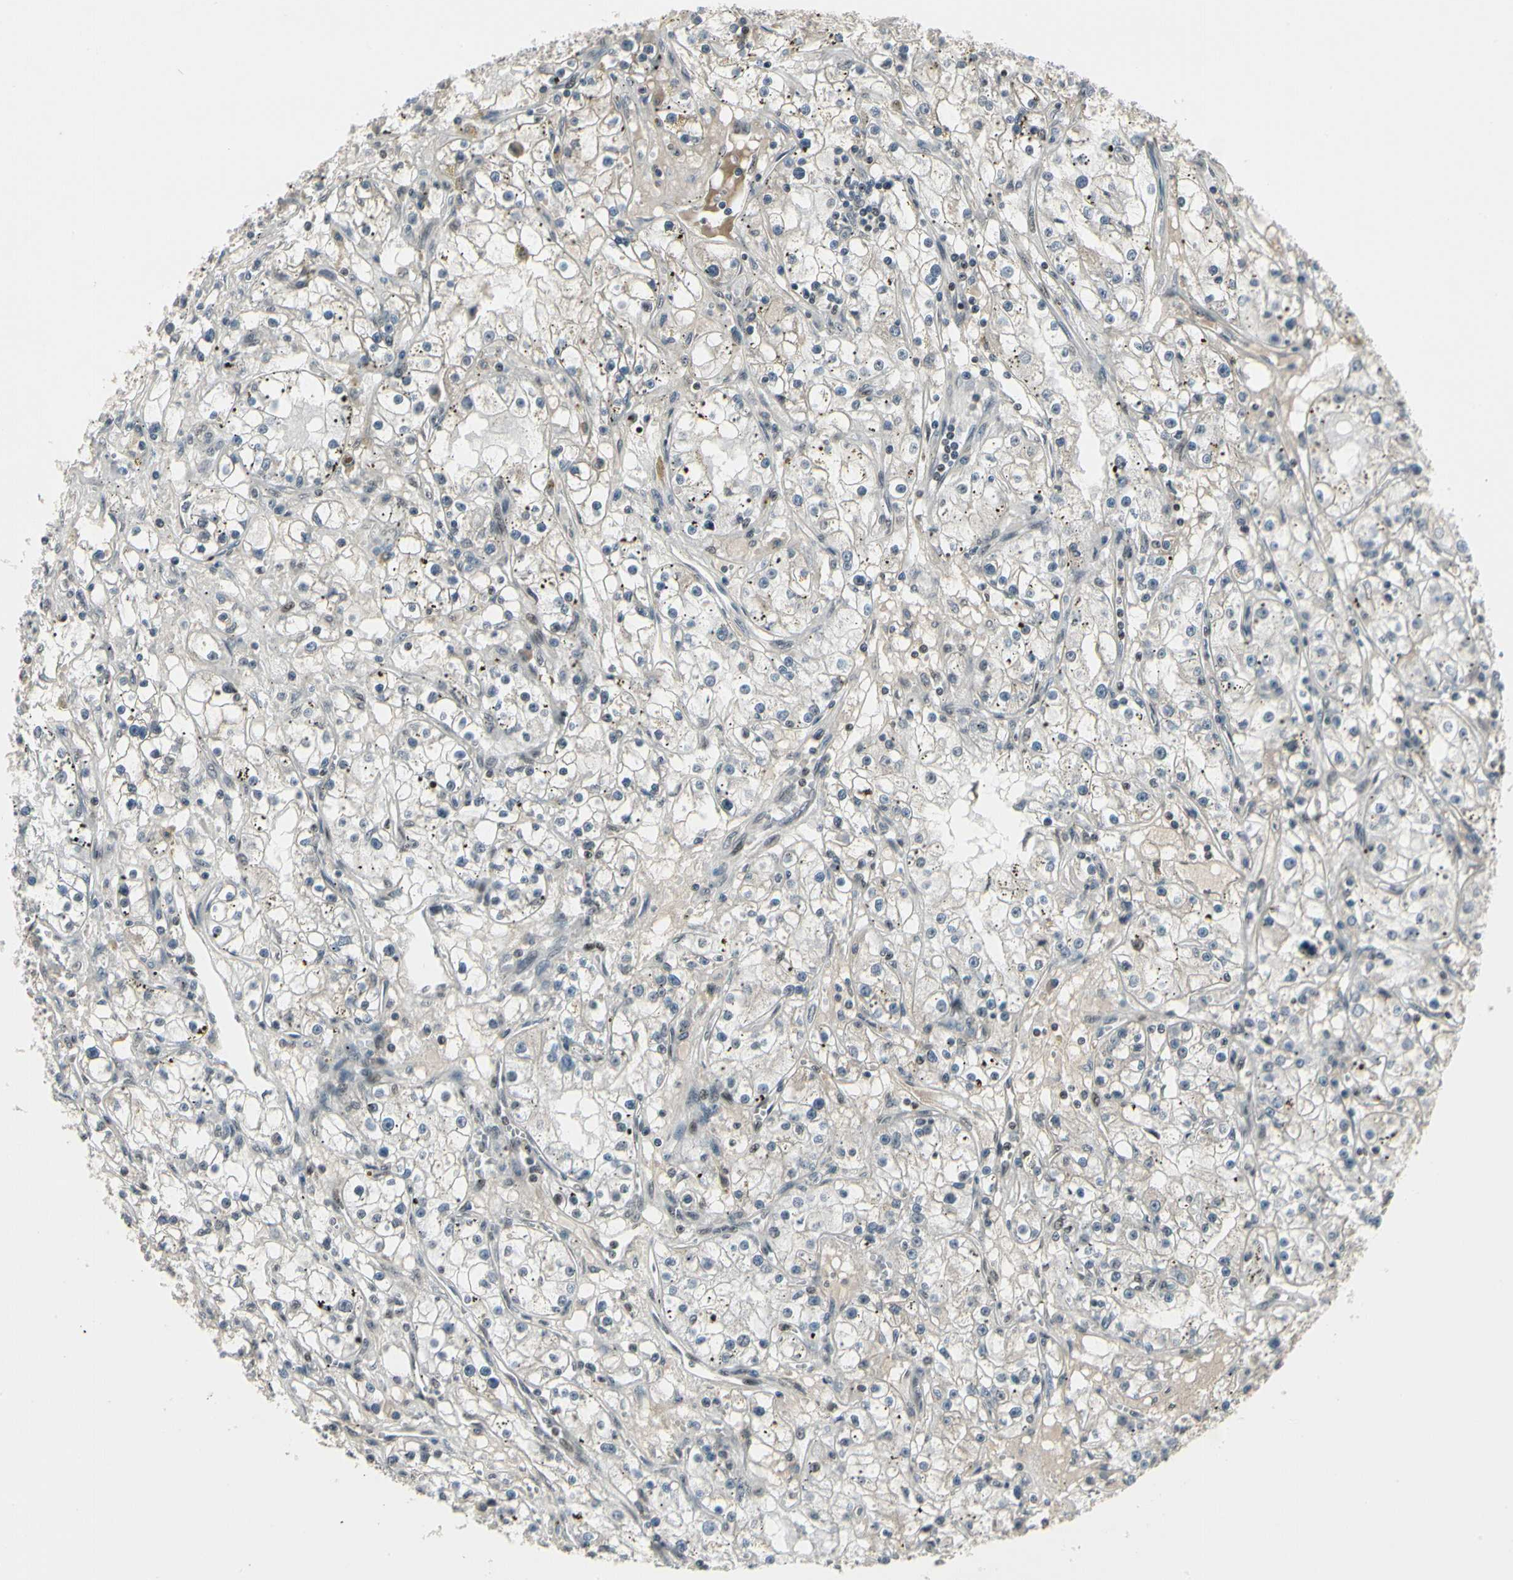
{"staining": {"intensity": "negative", "quantity": "none", "location": "none"}, "tissue": "renal cancer", "cell_type": "Tumor cells", "image_type": "cancer", "snomed": [{"axis": "morphology", "description": "Adenocarcinoma, NOS"}, {"axis": "topography", "description": "Kidney"}], "caption": "This is a image of IHC staining of renal adenocarcinoma, which shows no staining in tumor cells.", "gene": "FOXJ2", "patient": {"sex": "male", "age": 56}}